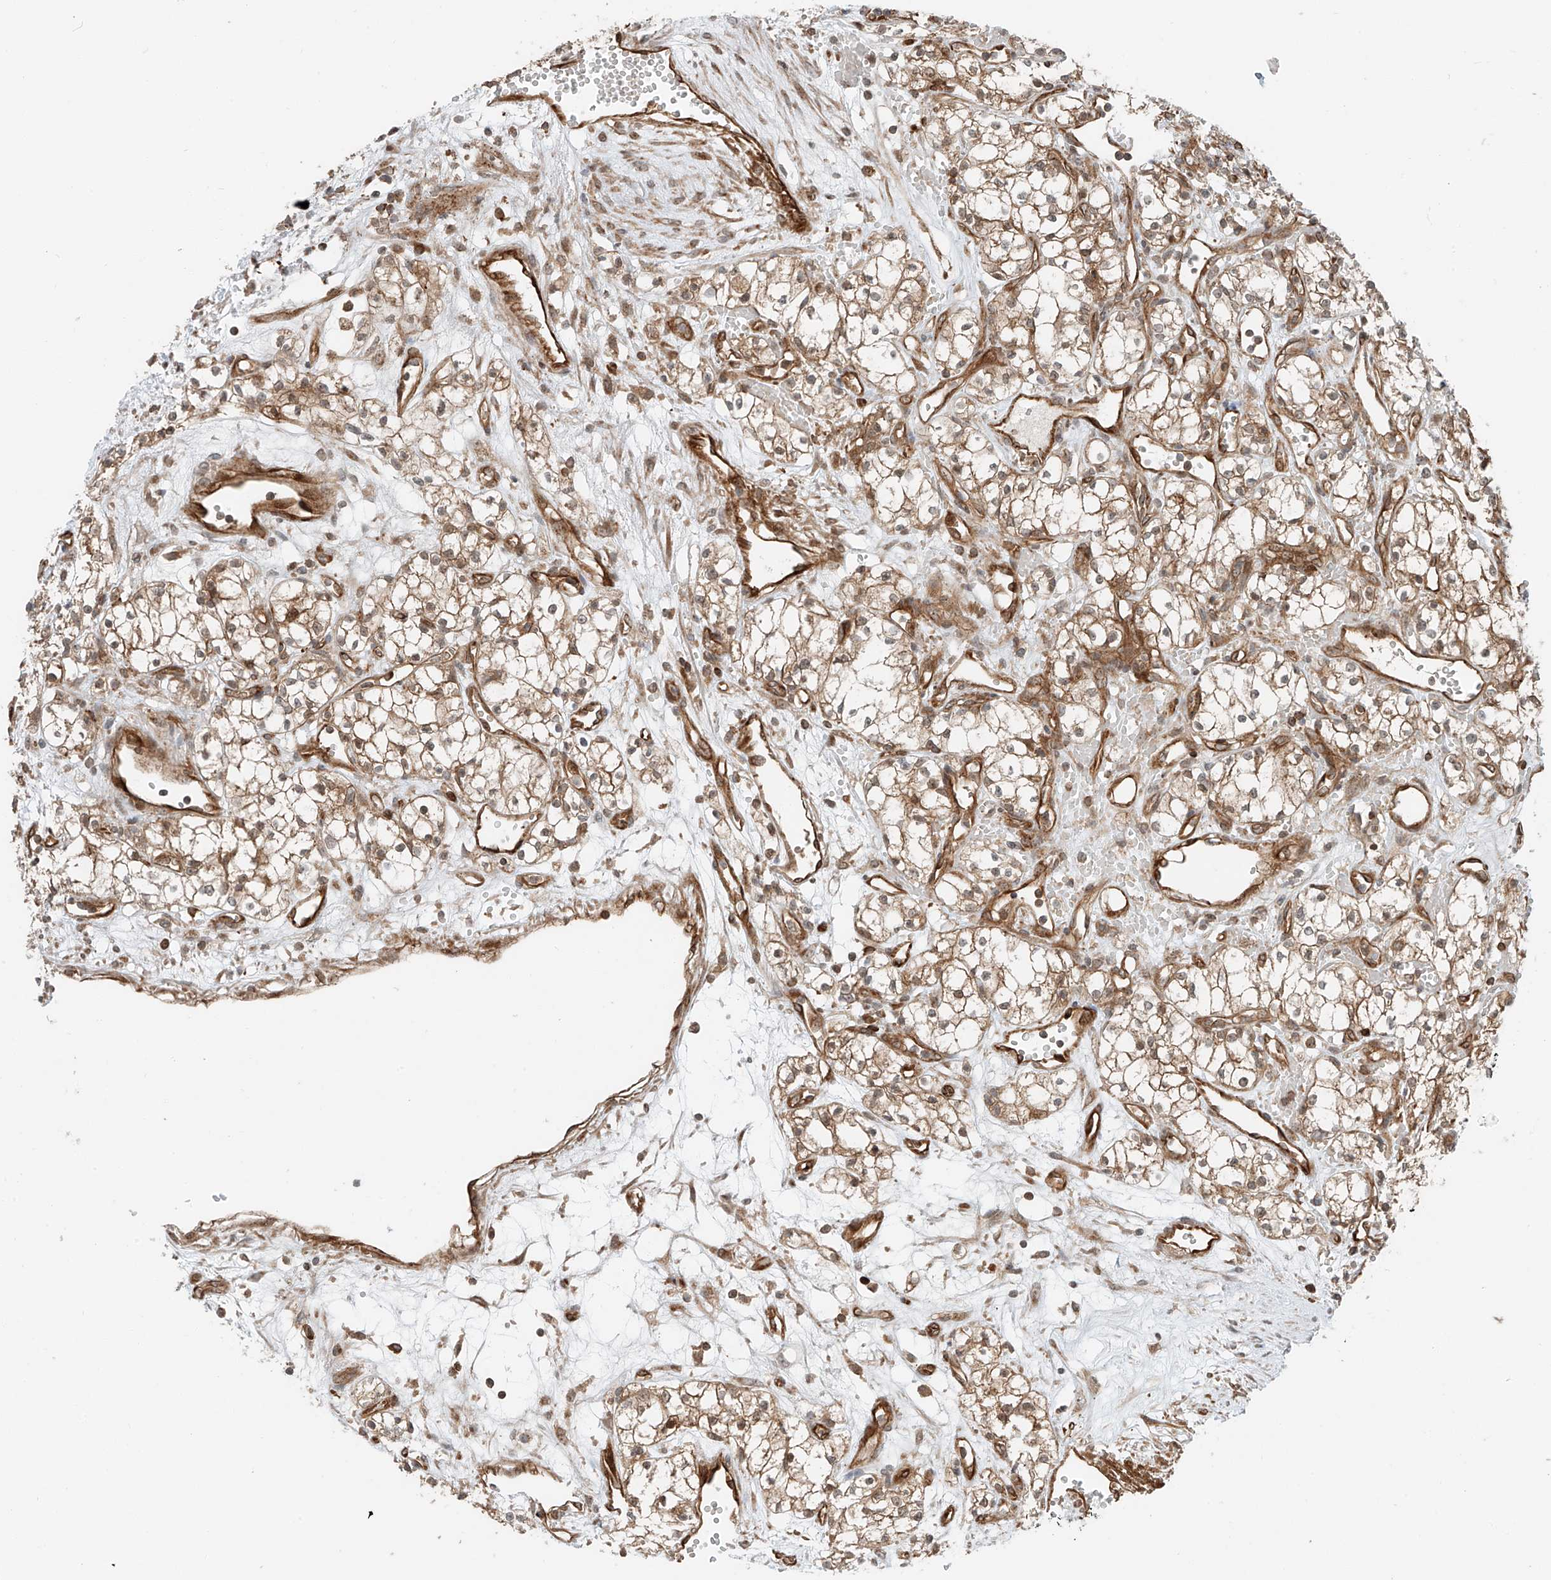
{"staining": {"intensity": "moderate", "quantity": ">75%", "location": "cytoplasmic/membranous"}, "tissue": "renal cancer", "cell_type": "Tumor cells", "image_type": "cancer", "snomed": [{"axis": "morphology", "description": "Adenocarcinoma, NOS"}, {"axis": "topography", "description": "Kidney"}], "caption": "Moderate cytoplasmic/membranous positivity is identified in about >75% of tumor cells in renal cancer (adenocarcinoma). (DAB (3,3'-diaminobenzidine) = brown stain, brightfield microscopy at high magnification).", "gene": "USP48", "patient": {"sex": "male", "age": 59}}